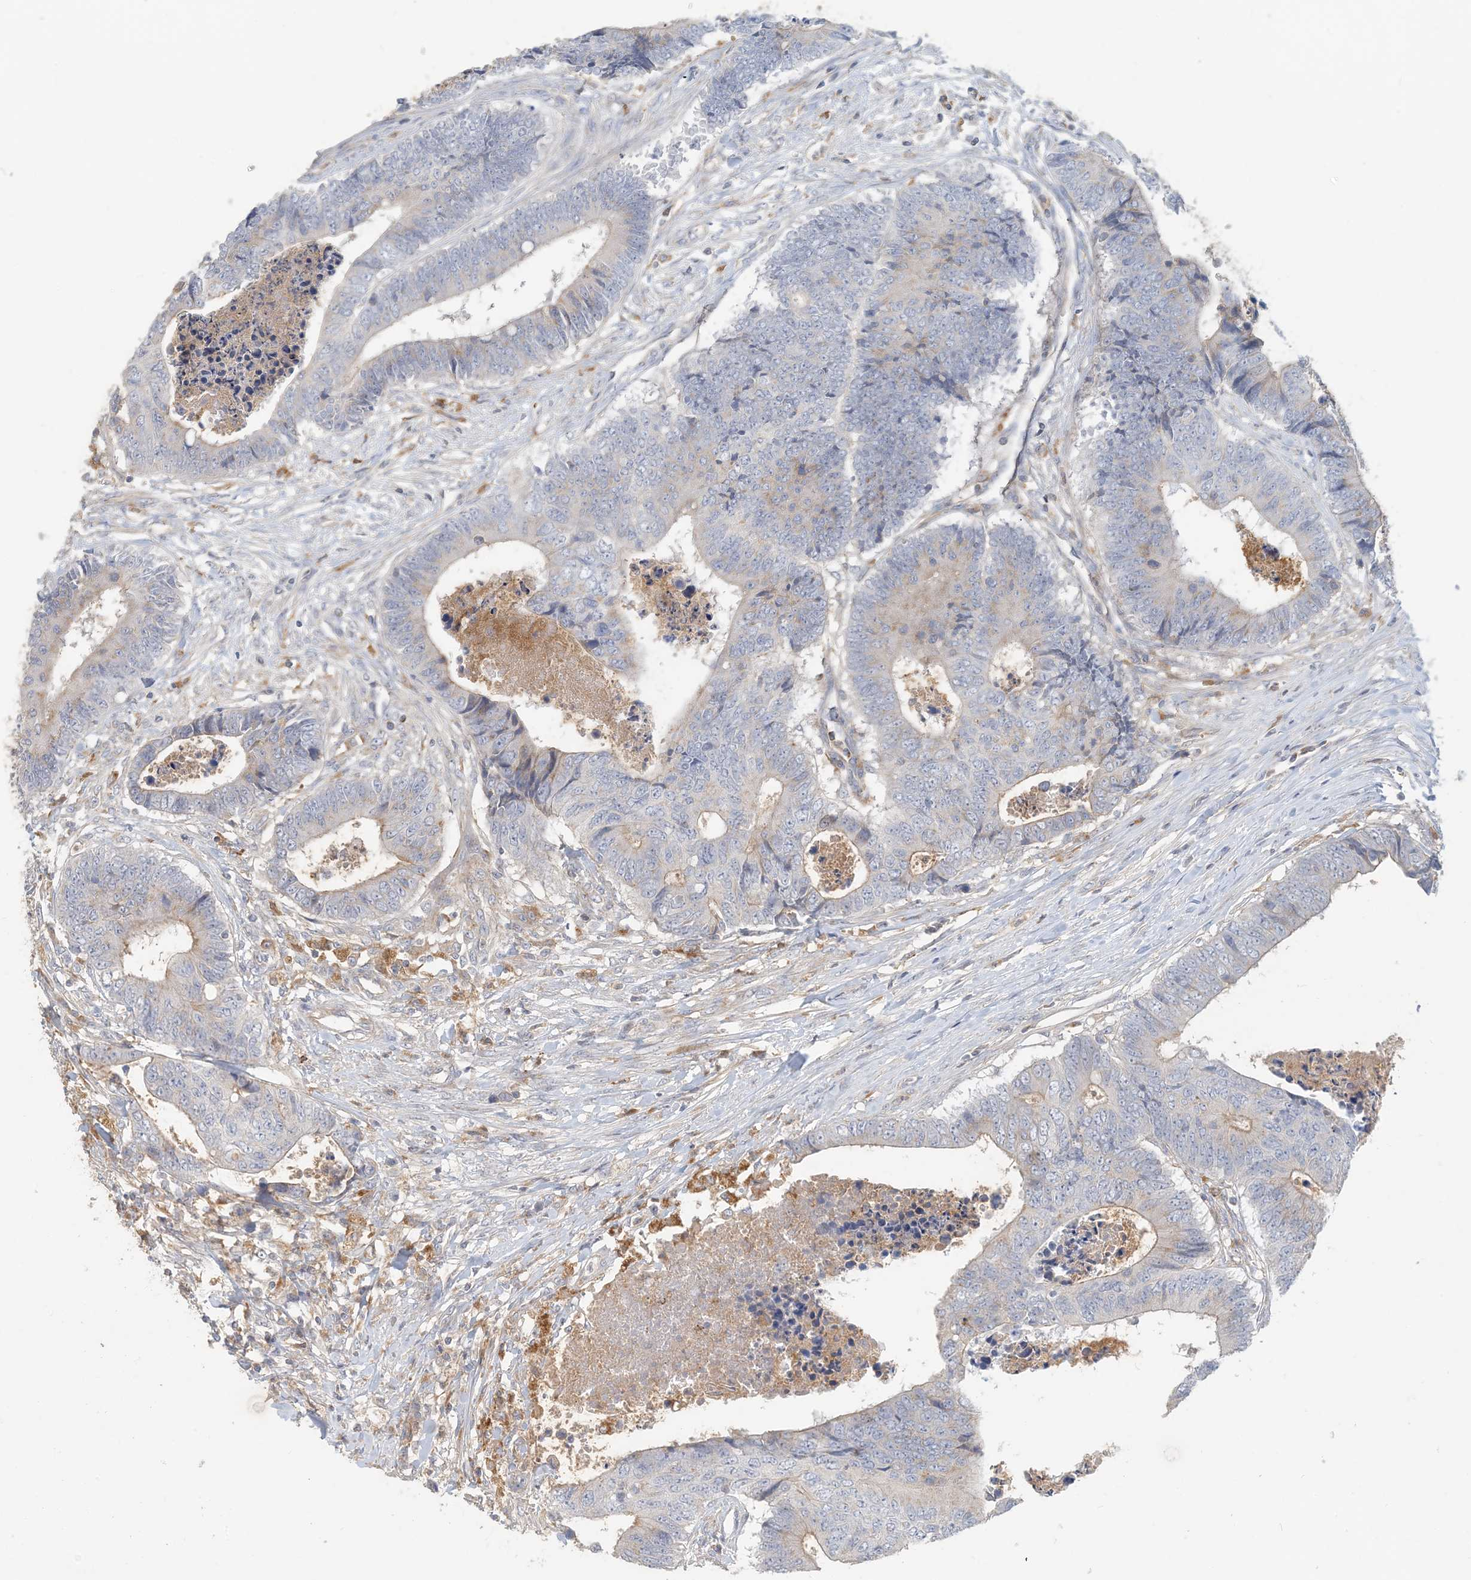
{"staining": {"intensity": "negative", "quantity": "none", "location": "none"}, "tissue": "colorectal cancer", "cell_type": "Tumor cells", "image_type": "cancer", "snomed": [{"axis": "morphology", "description": "Adenocarcinoma, NOS"}, {"axis": "topography", "description": "Rectum"}], "caption": "Immunohistochemistry (IHC) micrograph of neoplastic tissue: colorectal adenocarcinoma stained with DAB (3,3'-diaminobenzidine) shows no significant protein positivity in tumor cells.", "gene": "SPPL2A", "patient": {"sex": "male", "age": 84}}